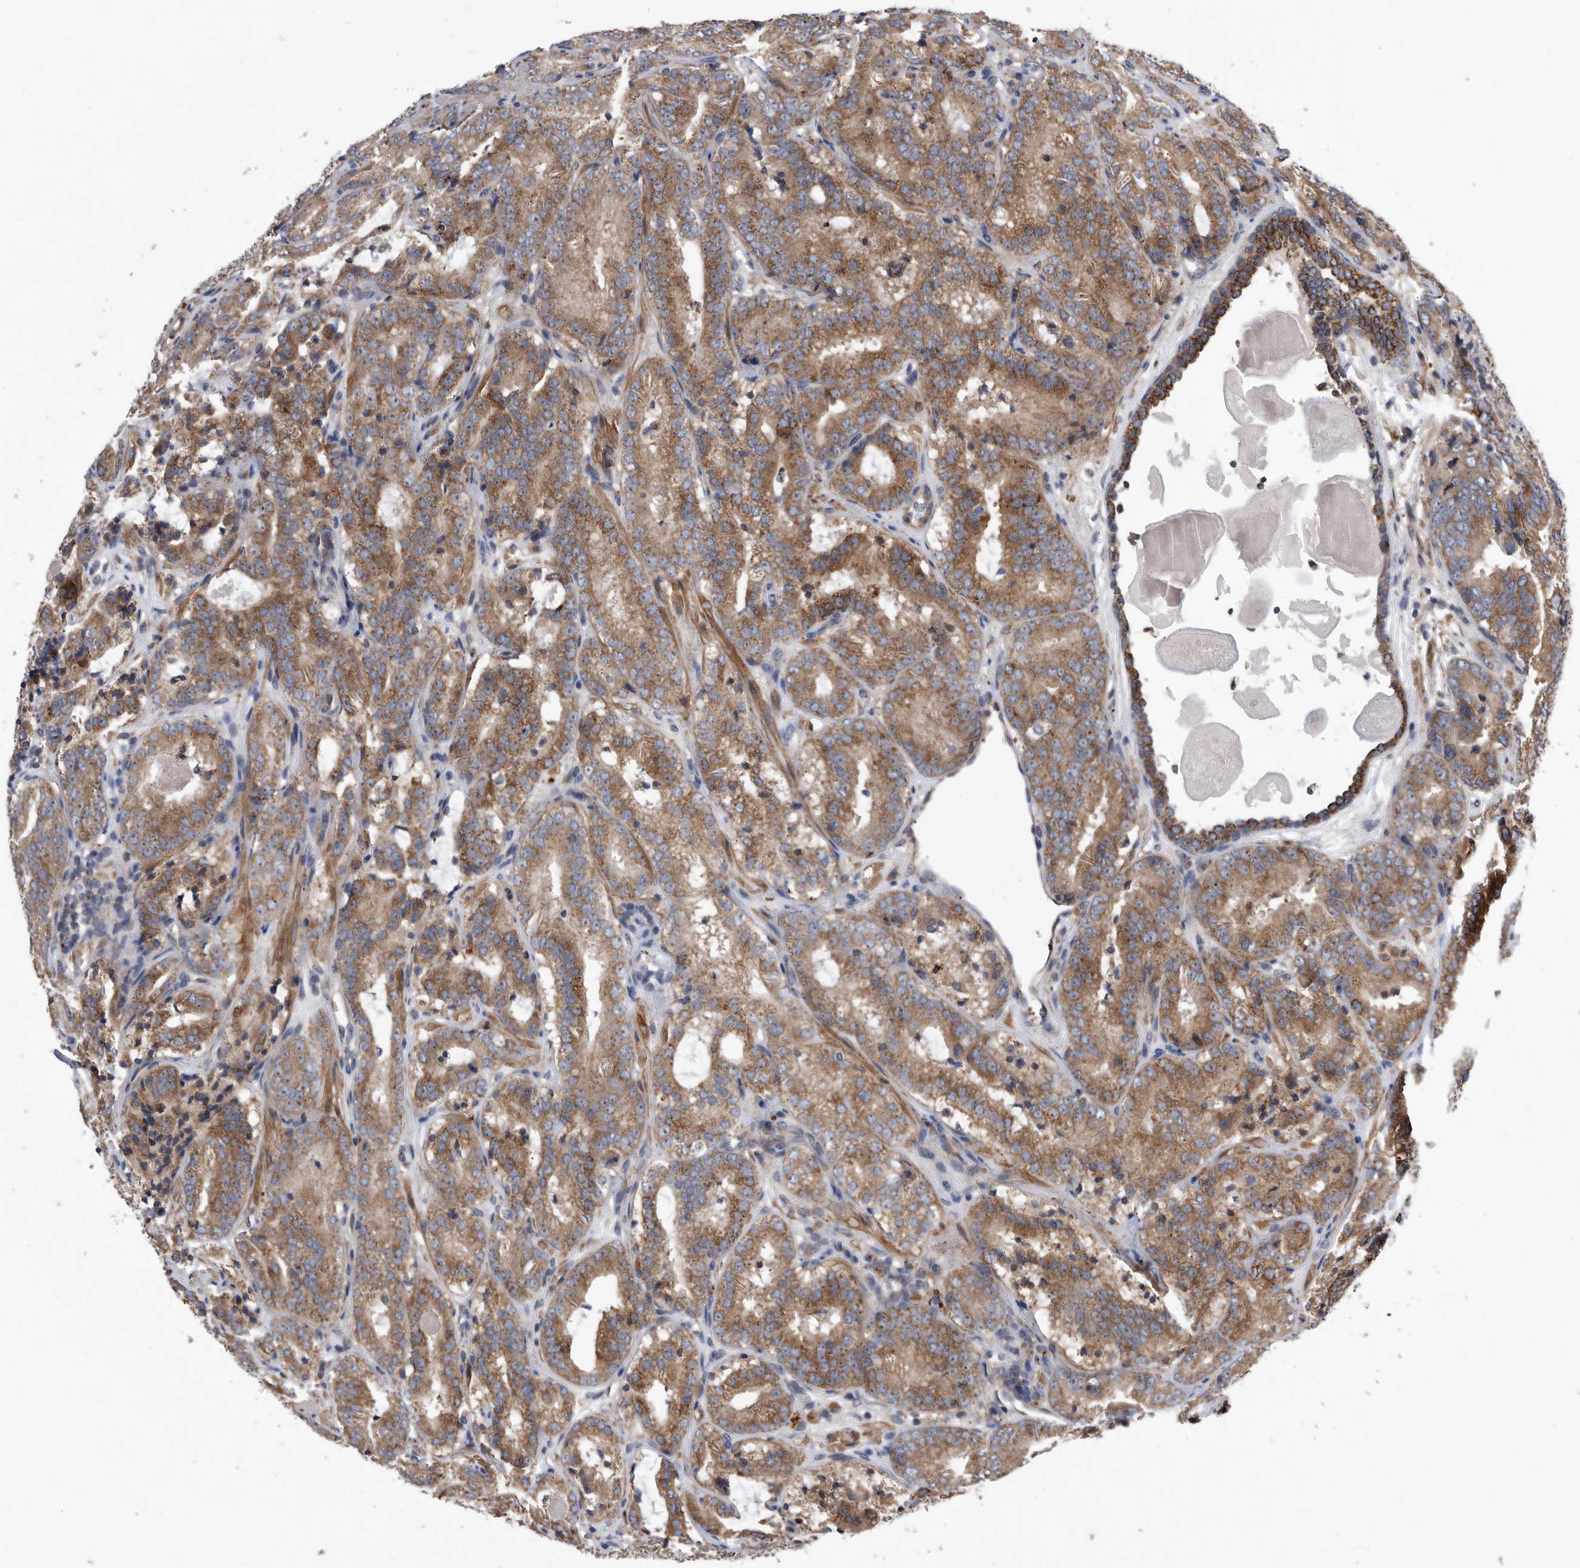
{"staining": {"intensity": "moderate", "quantity": ">75%", "location": "cytoplasmic/membranous"}, "tissue": "prostate cancer", "cell_type": "Tumor cells", "image_type": "cancer", "snomed": [{"axis": "morphology", "description": "Adenocarcinoma, High grade"}, {"axis": "topography", "description": "Prostate"}], "caption": "Tumor cells show medium levels of moderate cytoplasmic/membranous positivity in about >75% of cells in prostate cancer (high-grade adenocarcinoma).", "gene": "BAIAP3", "patient": {"sex": "male", "age": 57}}